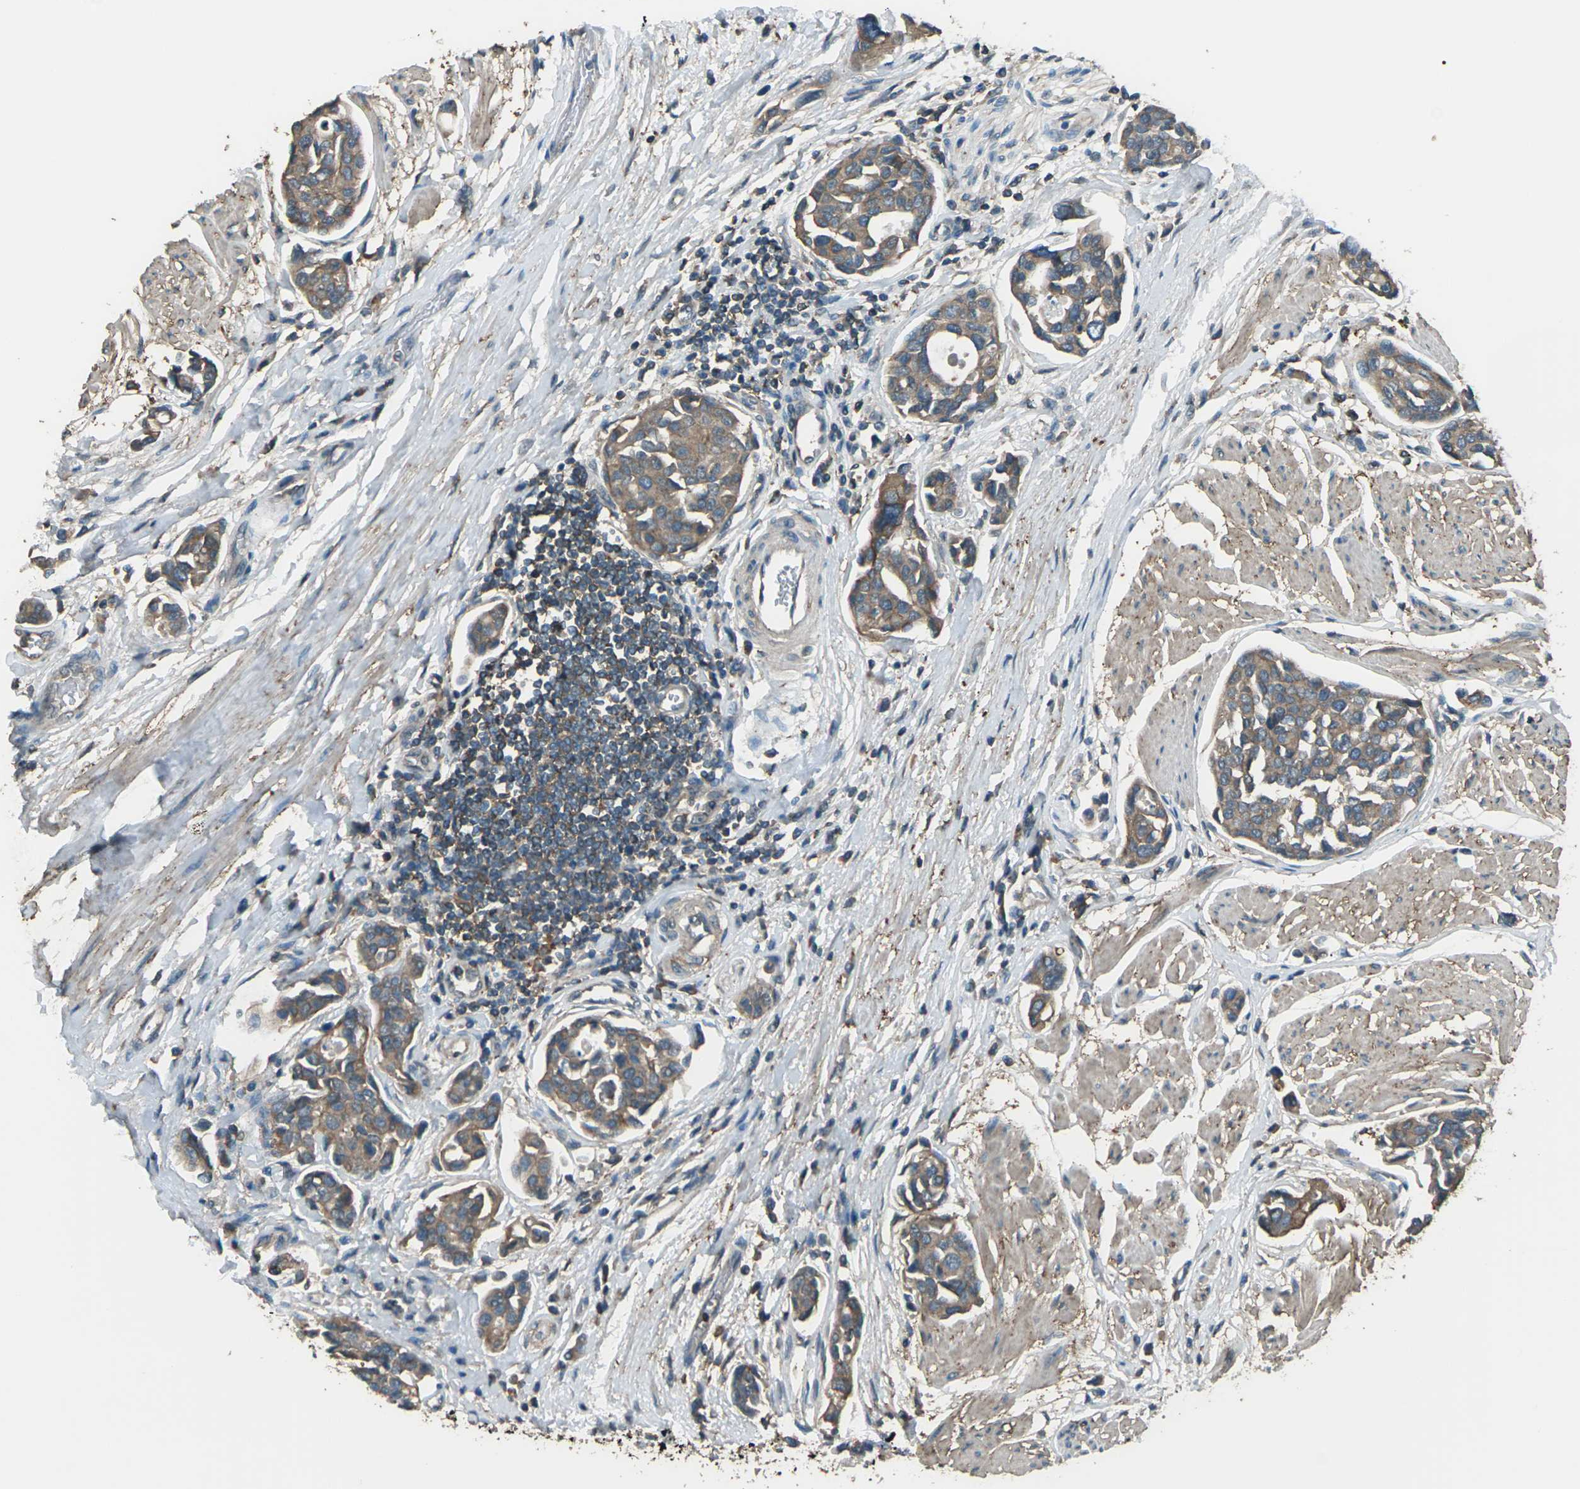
{"staining": {"intensity": "weak", "quantity": ">75%", "location": "cytoplasmic/membranous"}, "tissue": "urothelial cancer", "cell_type": "Tumor cells", "image_type": "cancer", "snomed": [{"axis": "morphology", "description": "Urothelial carcinoma, High grade"}, {"axis": "topography", "description": "Urinary bladder"}], "caption": "Immunohistochemistry histopathology image of neoplastic tissue: urothelial cancer stained using immunohistochemistry (IHC) exhibits low levels of weak protein expression localized specifically in the cytoplasmic/membranous of tumor cells, appearing as a cytoplasmic/membranous brown color.", "gene": "CMTM4", "patient": {"sex": "male", "age": 78}}